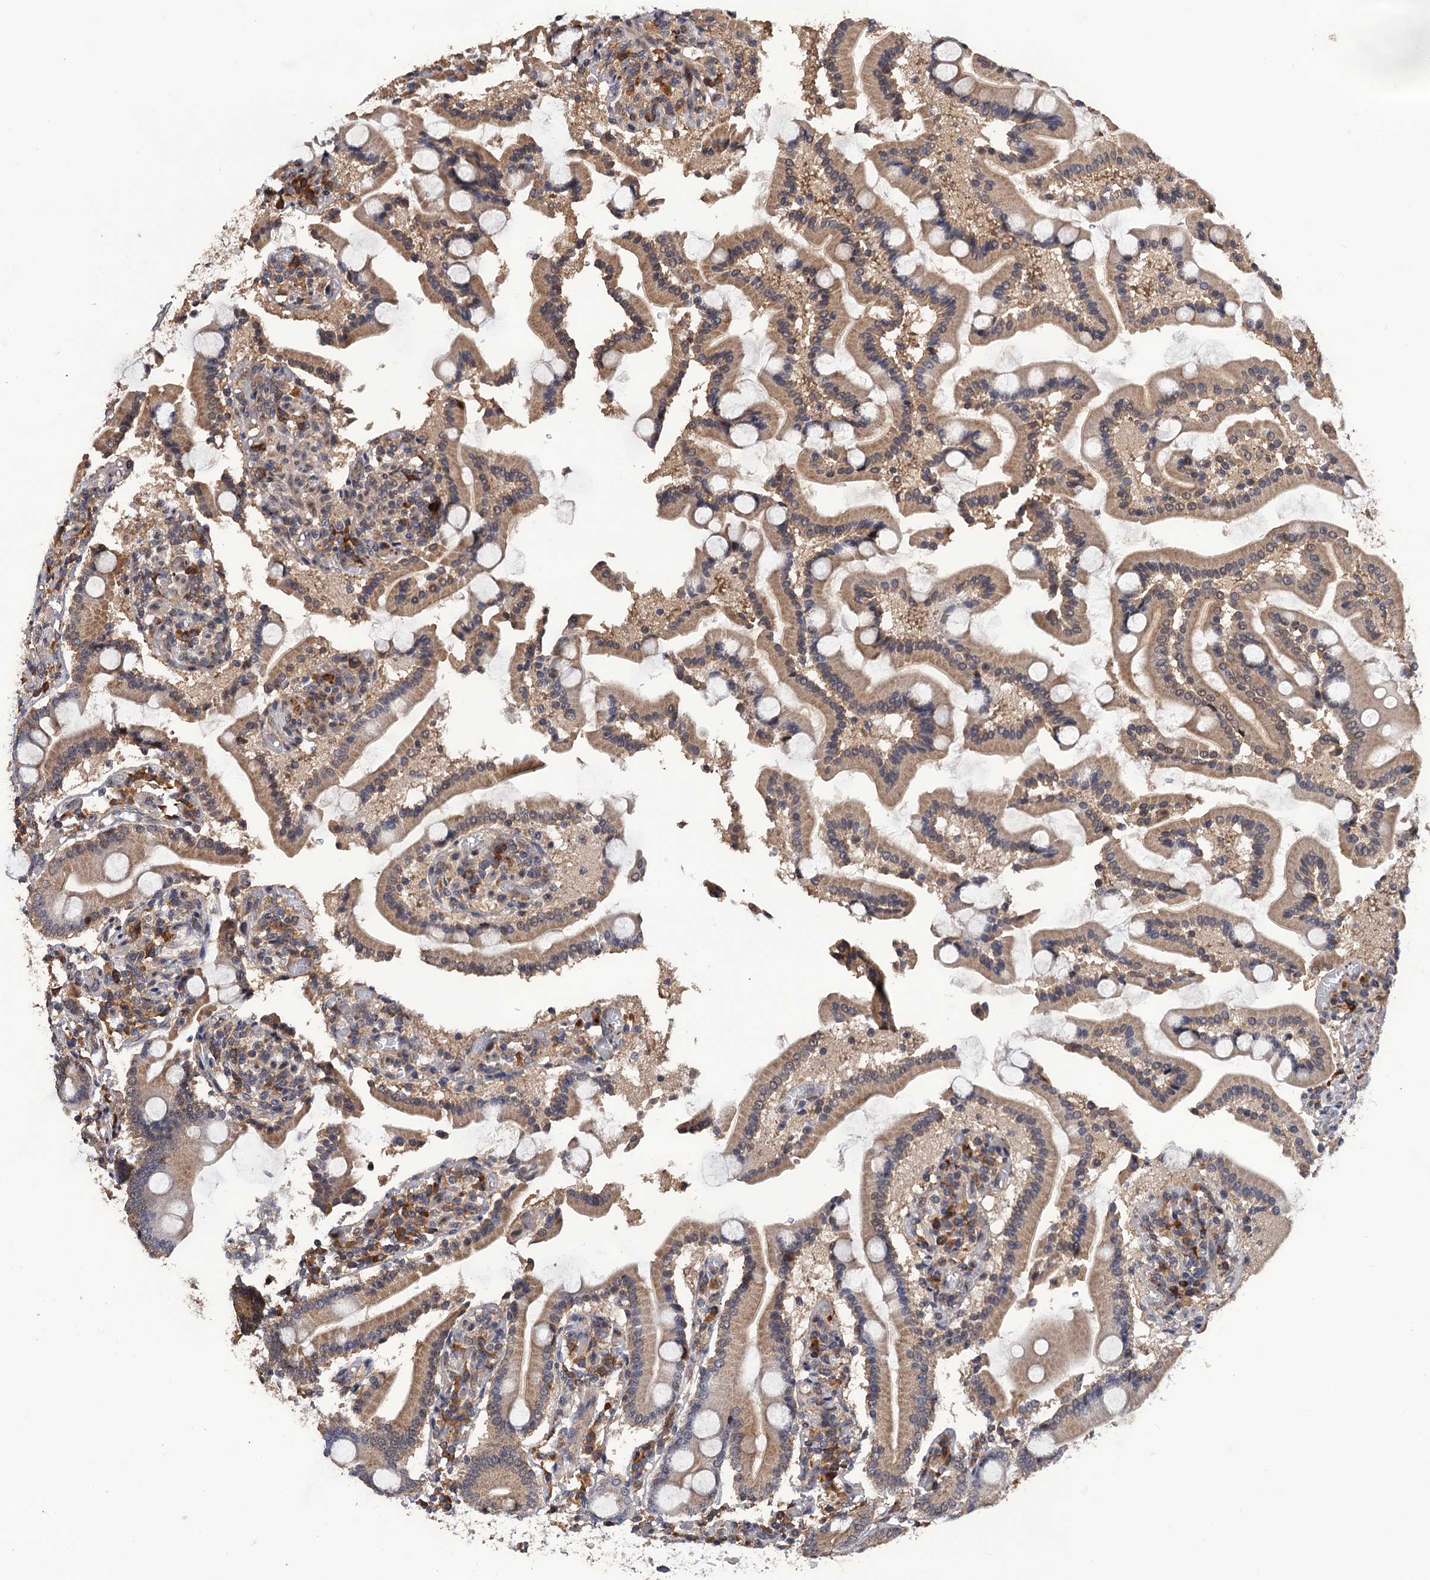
{"staining": {"intensity": "moderate", "quantity": ">75%", "location": "cytoplasmic/membranous"}, "tissue": "duodenum", "cell_type": "Glandular cells", "image_type": "normal", "snomed": [{"axis": "morphology", "description": "Normal tissue, NOS"}, {"axis": "topography", "description": "Duodenum"}], "caption": "Immunohistochemistry micrograph of benign duodenum stained for a protein (brown), which reveals medium levels of moderate cytoplasmic/membranous positivity in about >75% of glandular cells.", "gene": "LRRC63", "patient": {"sex": "male", "age": 55}}